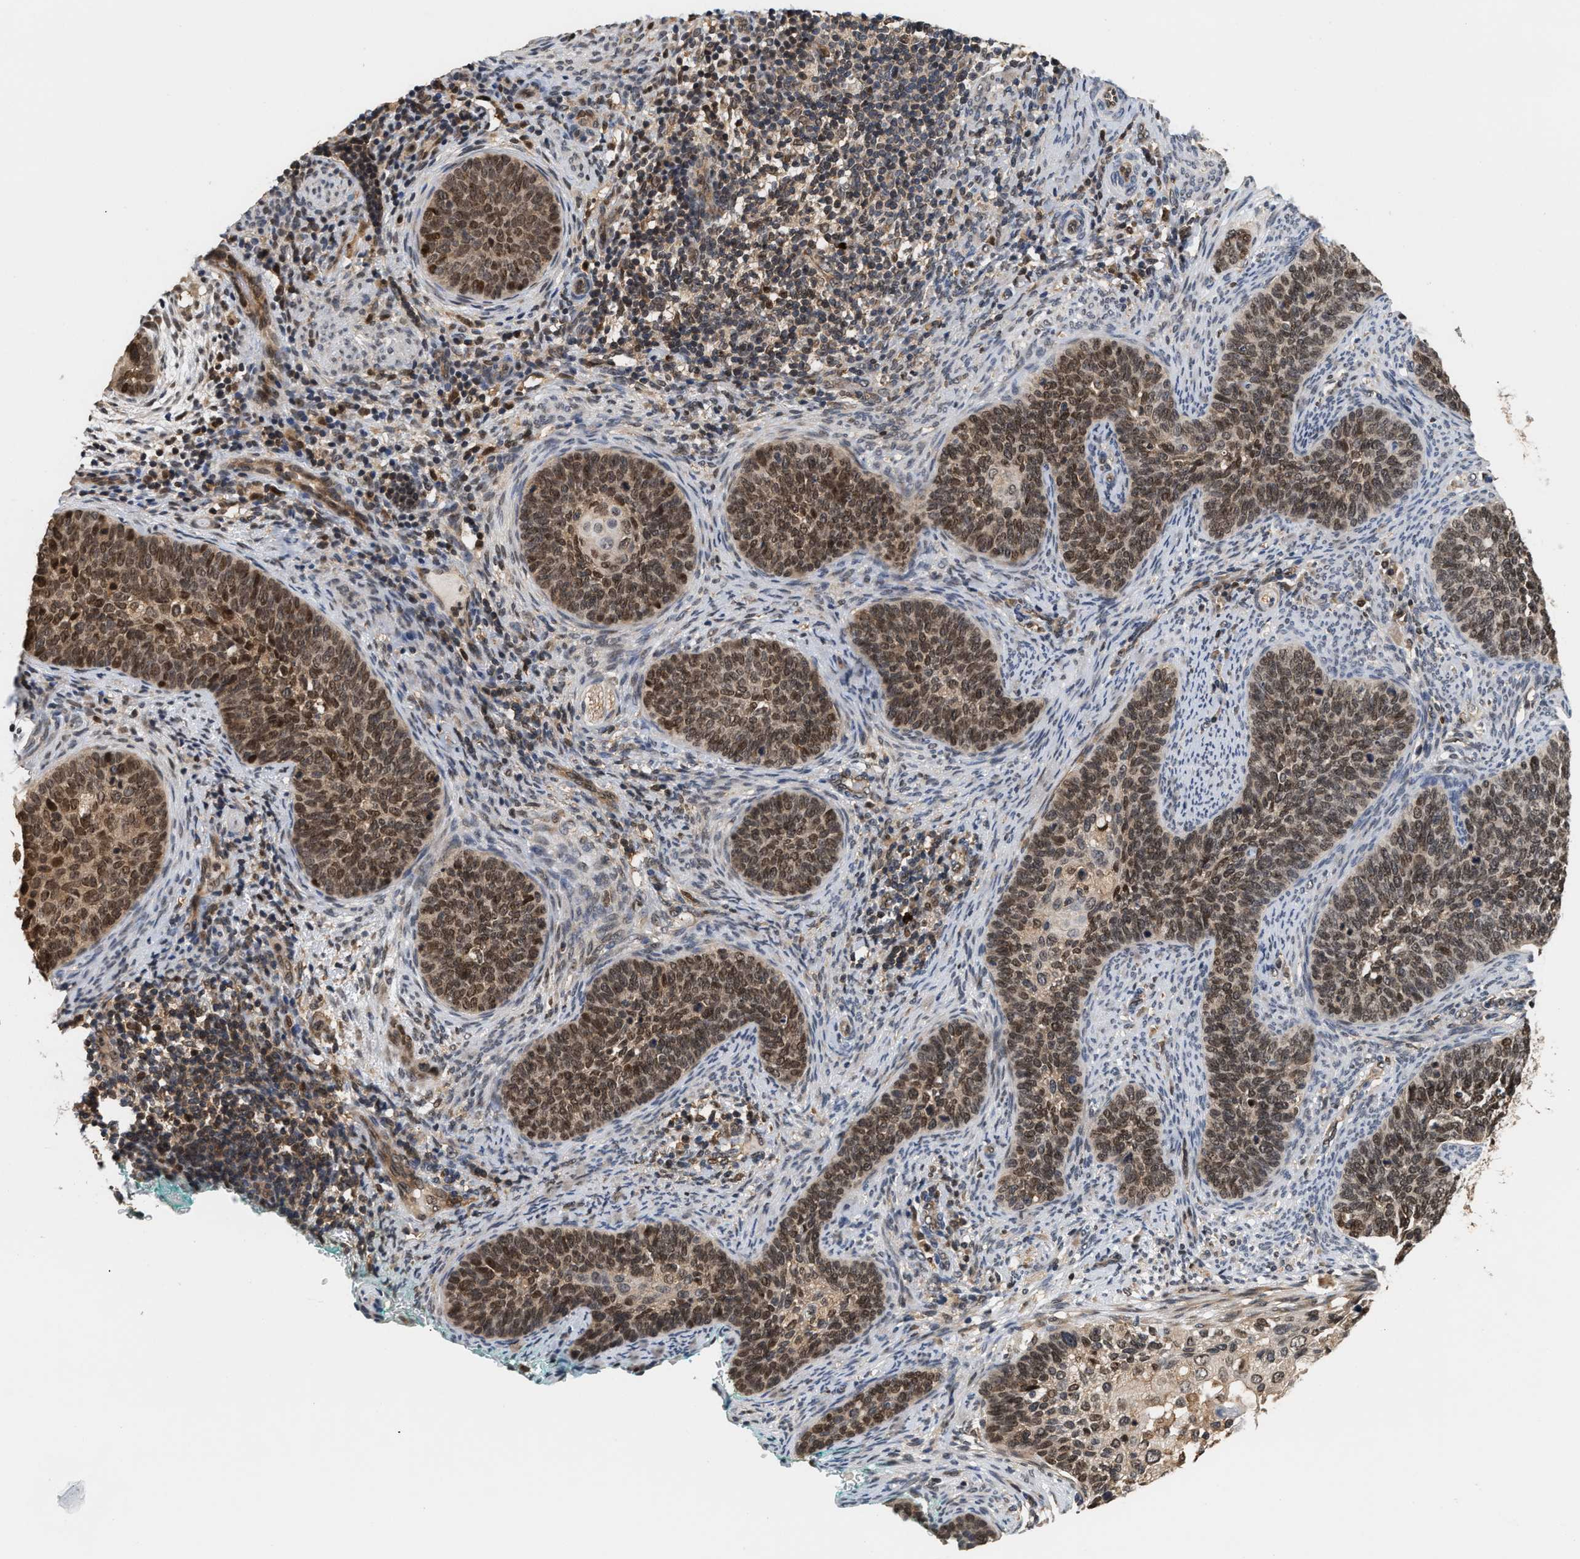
{"staining": {"intensity": "moderate", "quantity": ">75%", "location": "cytoplasmic/membranous,nuclear"}, "tissue": "cervical cancer", "cell_type": "Tumor cells", "image_type": "cancer", "snomed": [{"axis": "morphology", "description": "Squamous cell carcinoma, NOS"}, {"axis": "topography", "description": "Cervix"}], "caption": "Cervical cancer was stained to show a protein in brown. There is medium levels of moderate cytoplasmic/membranous and nuclear expression in about >75% of tumor cells.", "gene": "ABHD5", "patient": {"sex": "female", "age": 33}}